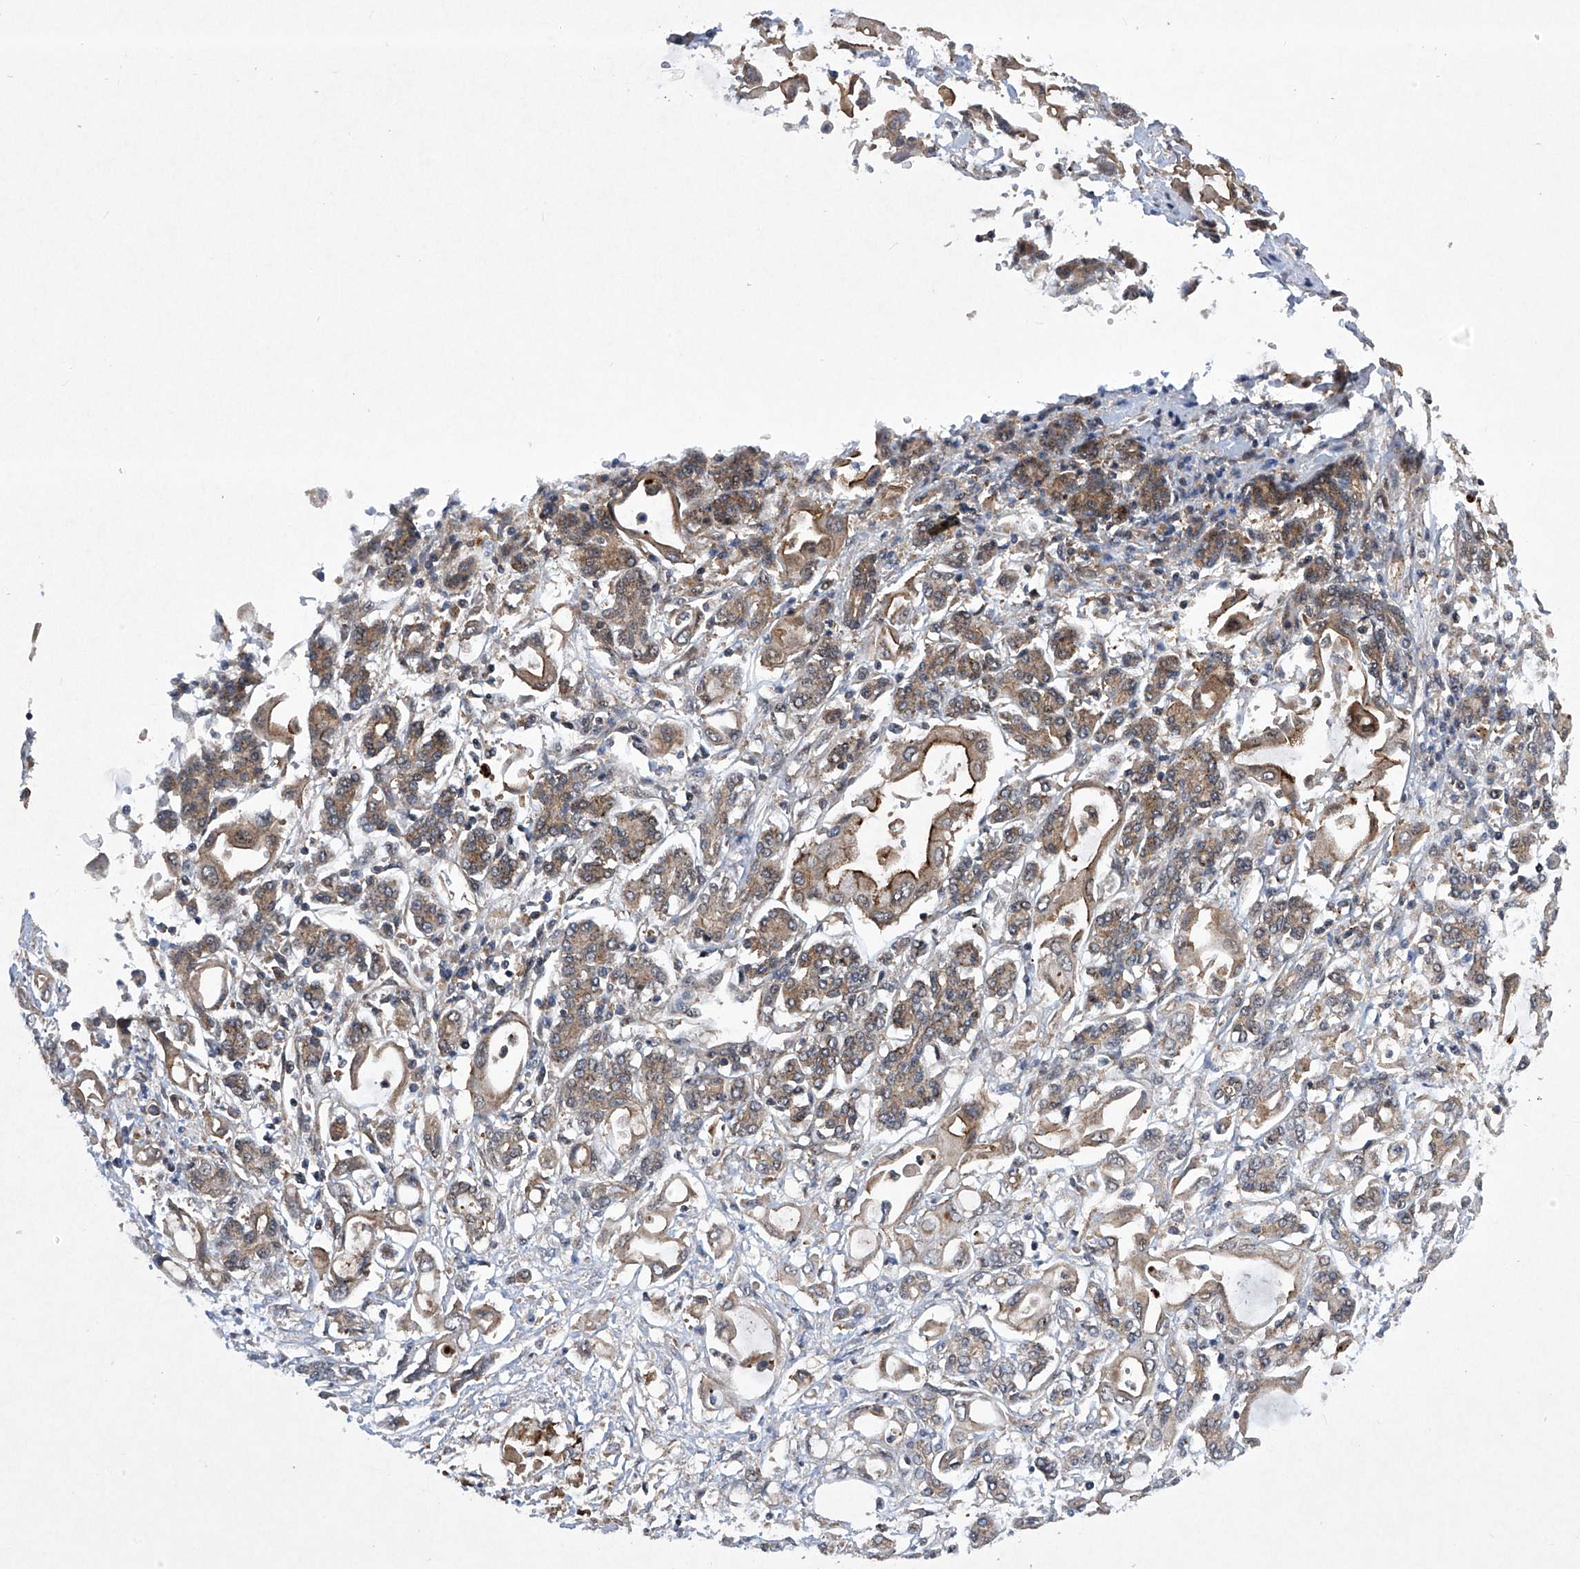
{"staining": {"intensity": "strong", "quantity": "<25%", "location": "cytoplasmic/membranous"}, "tissue": "pancreatic cancer", "cell_type": "Tumor cells", "image_type": "cancer", "snomed": [{"axis": "morphology", "description": "Adenocarcinoma, NOS"}, {"axis": "topography", "description": "Pancreas"}], "caption": "Protein staining of pancreatic cancer tissue shows strong cytoplasmic/membranous positivity in about <25% of tumor cells.", "gene": "CISH", "patient": {"sex": "female", "age": 57}}